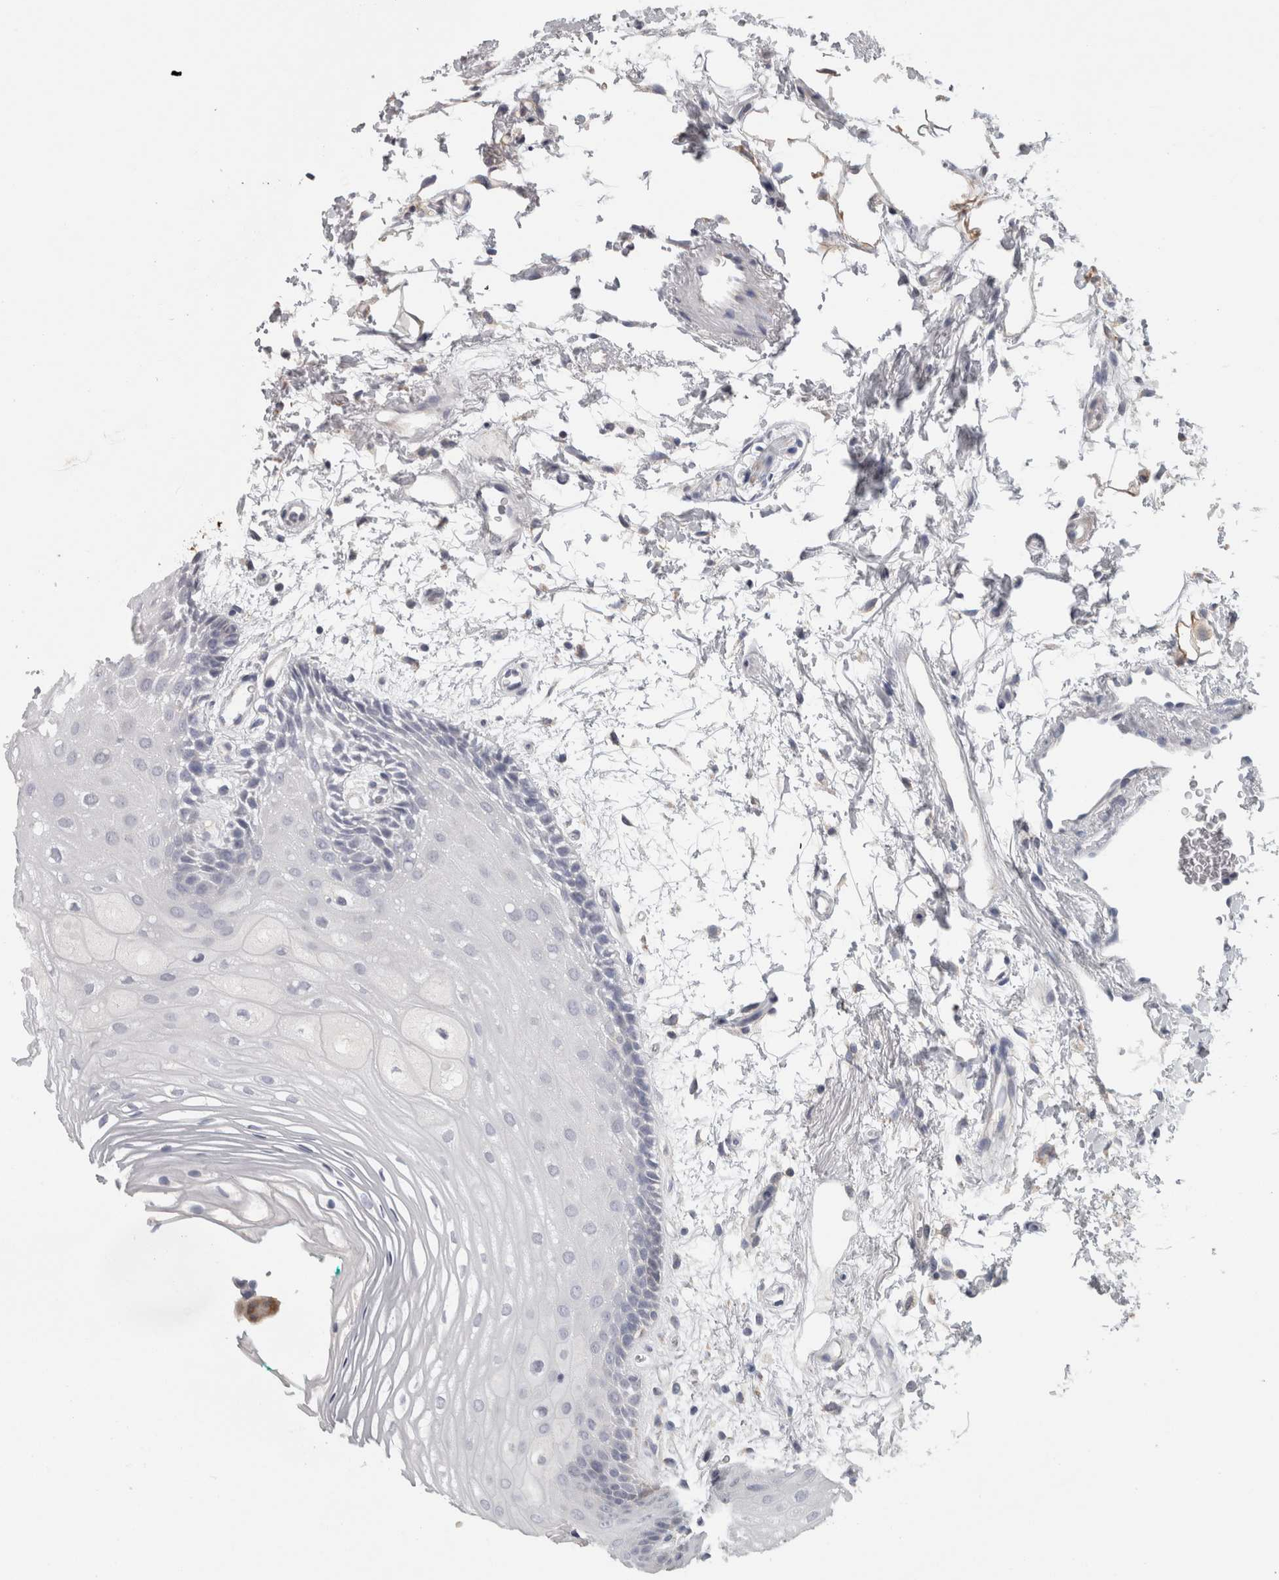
{"staining": {"intensity": "negative", "quantity": "none", "location": "none"}, "tissue": "oral mucosa", "cell_type": "Squamous epithelial cells", "image_type": "normal", "snomed": [{"axis": "morphology", "description": "Normal tissue, NOS"}, {"axis": "topography", "description": "Skeletal muscle"}, {"axis": "topography", "description": "Oral tissue"}, {"axis": "topography", "description": "Peripheral nerve tissue"}], "caption": "Immunohistochemistry (IHC) histopathology image of benign oral mucosa: human oral mucosa stained with DAB (3,3'-diaminobenzidine) exhibits no significant protein positivity in squamous epithelial cells. (DAB (3,3'-diaminobenzidine) immunohistochemistry (IHC) with hematoxylin counter stain).", "gene": "TCAP", "patient": {"sex": "female", "age": 84}}